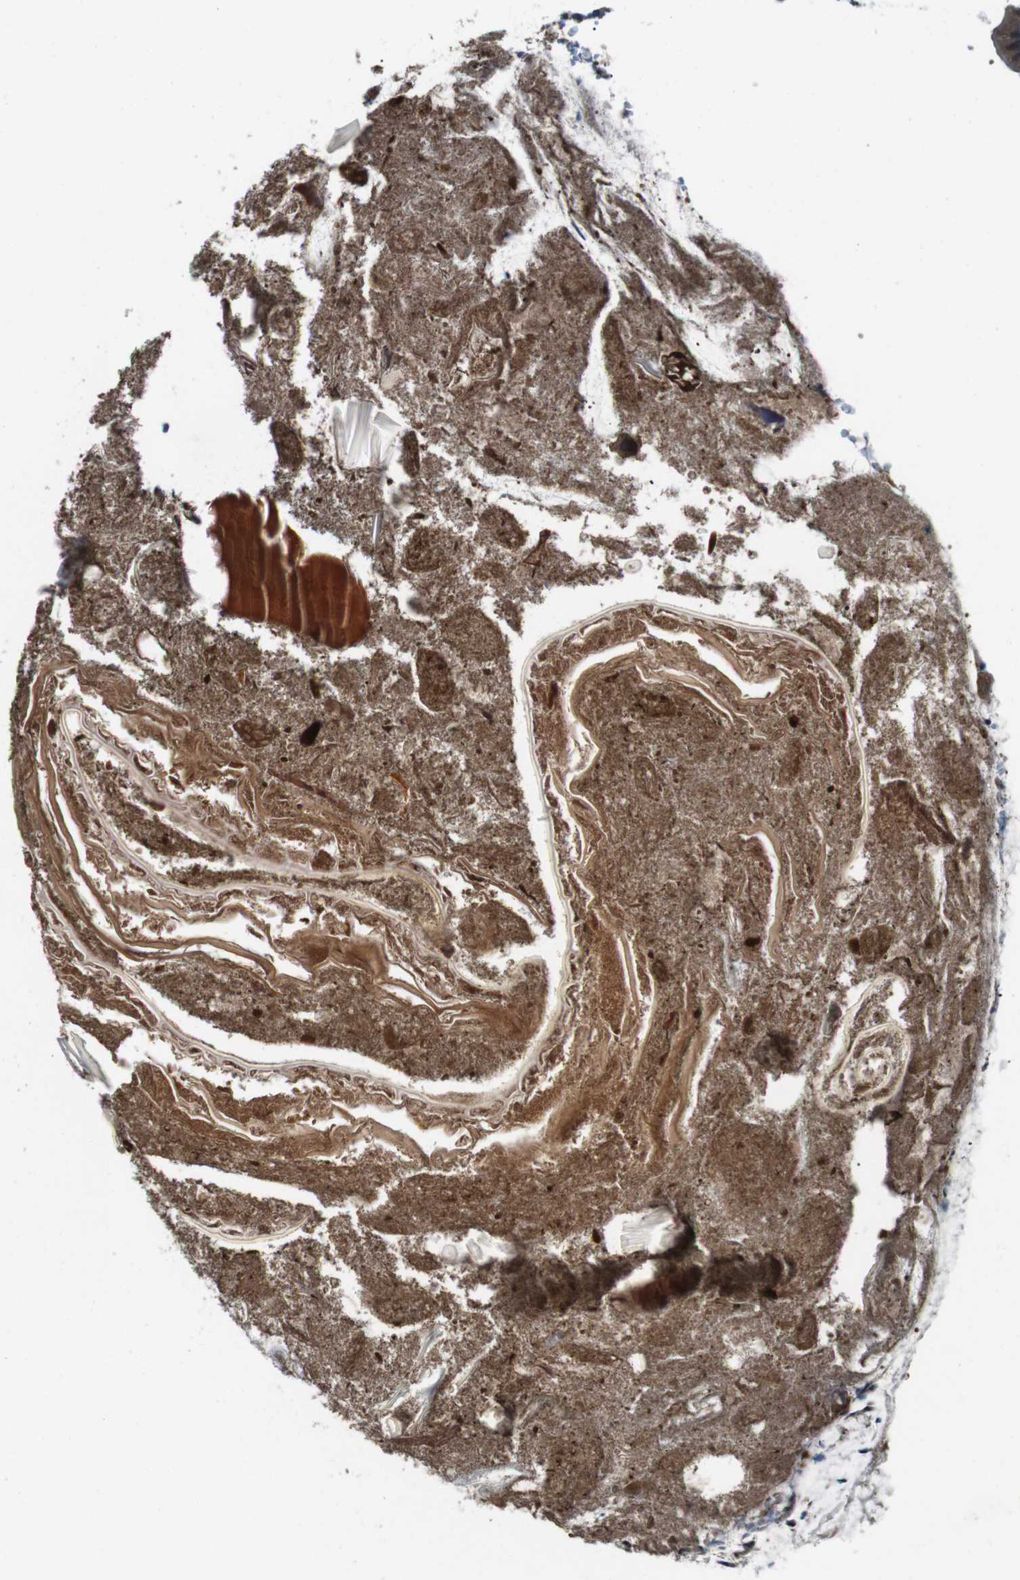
{"staining": {"intensity": "moderate", "quantity": ">75%", "location": "cytoplasmic/membranous"}, "tissue": "appendix", "cell_type": "Glandular cells", "image_type": "normal", "snomed": [{"axis": "morphology", "description": "Normal tissue, NOS"}, {"axis": "topography", "description": "Appendix"}], "caption": "This micrograph exhibits immunohistochemistry staining of benign appendix, with medium moderate cytoplasmic/membranous expression in about >75% of glandular cells.", "gene": "LRP5", "patient": {"sex": "male", "age": 52}}